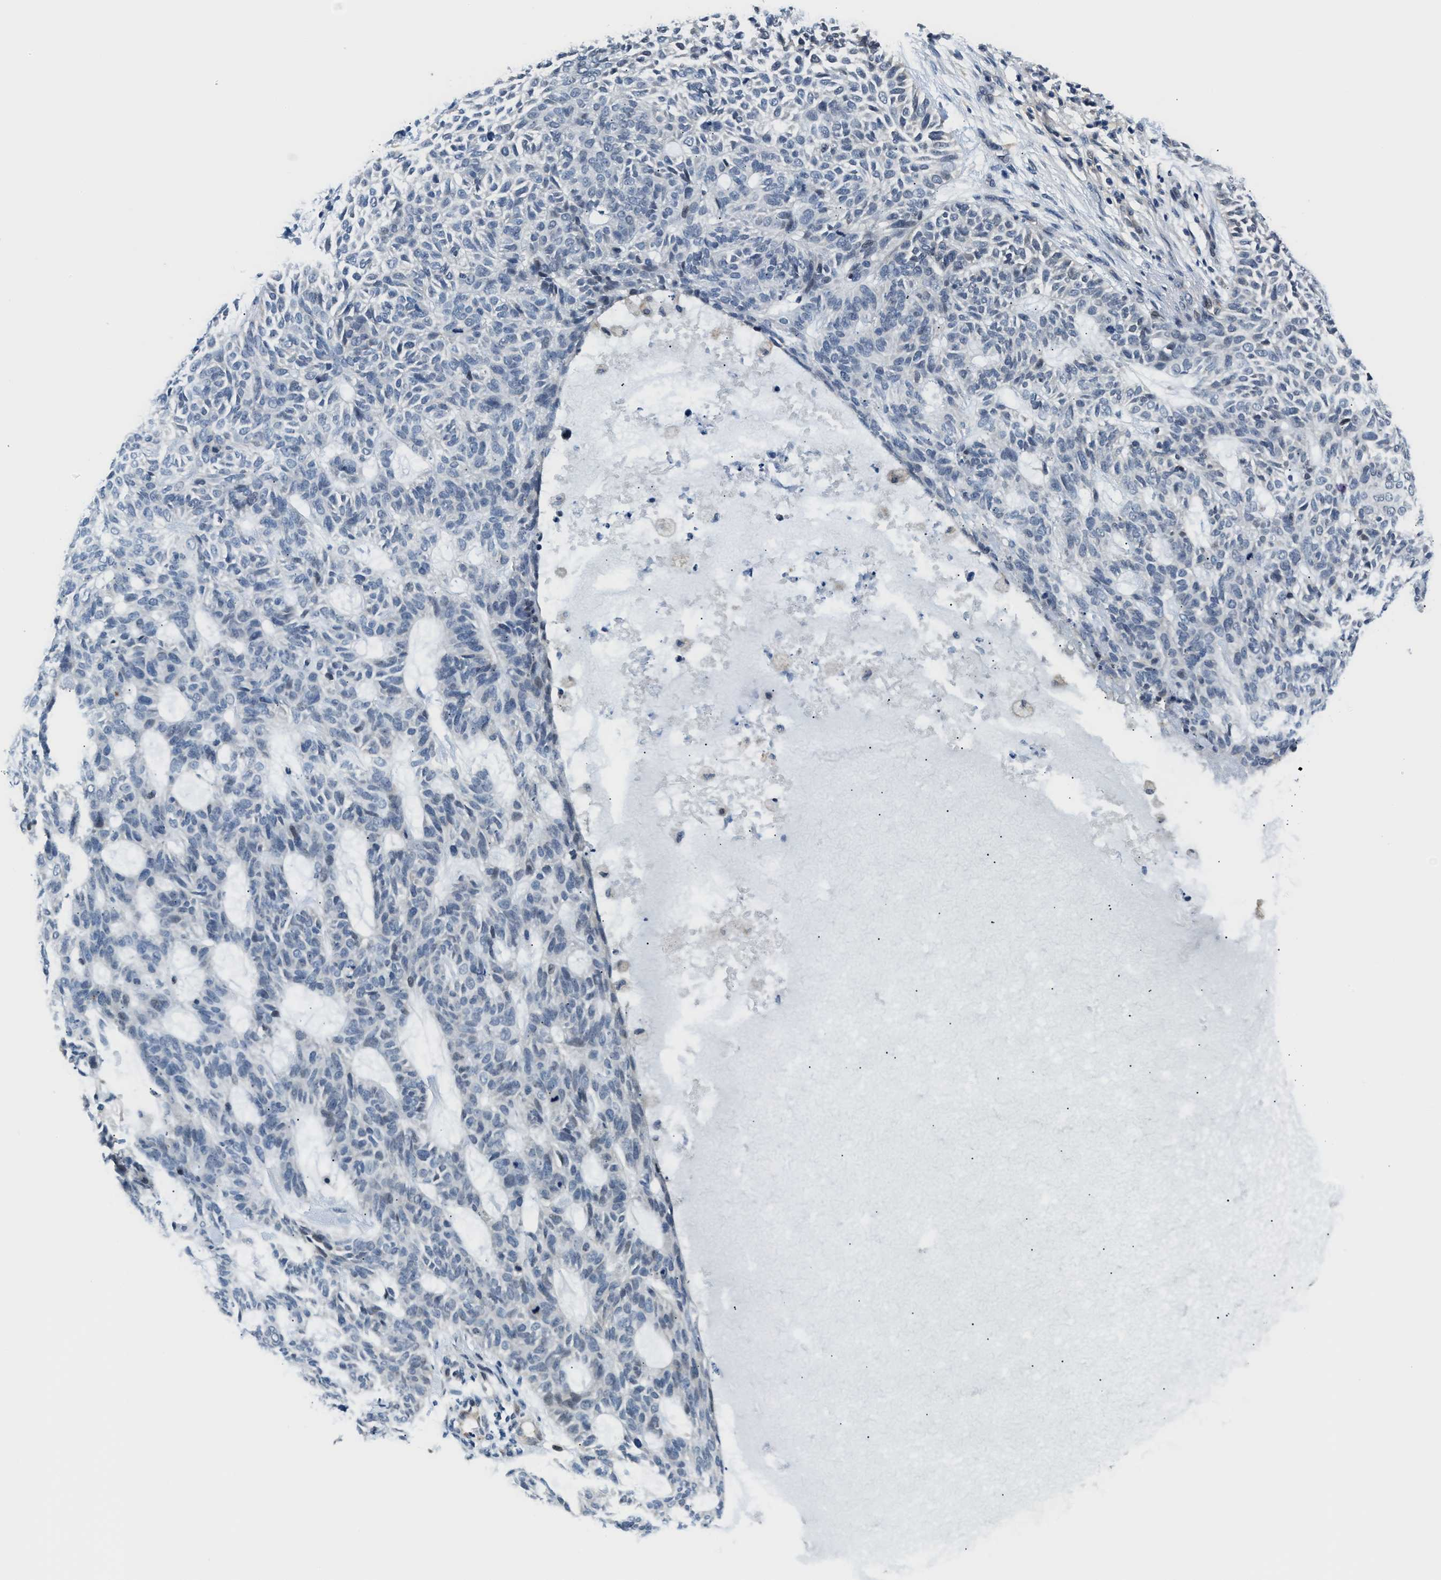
{"staining": {"intensity": "negative", "quantity": "none", "location": "none"}, "tissue": "skin cancer", "cell_type": "Tumor cells", "image_type": "cancer", "snomed": [{"axis": "morphology", "description": "Basal cell carcinoma"}, {"axis": "topography", "description": "Skin"}], "caption": "Basal cell carcinoma (skin) stained for a protein using immunohistochemistry (IHC) reveals no positivity tumor cells.", "gene": "PPM1H", "patient": {"sex": "male", "age": 87}}